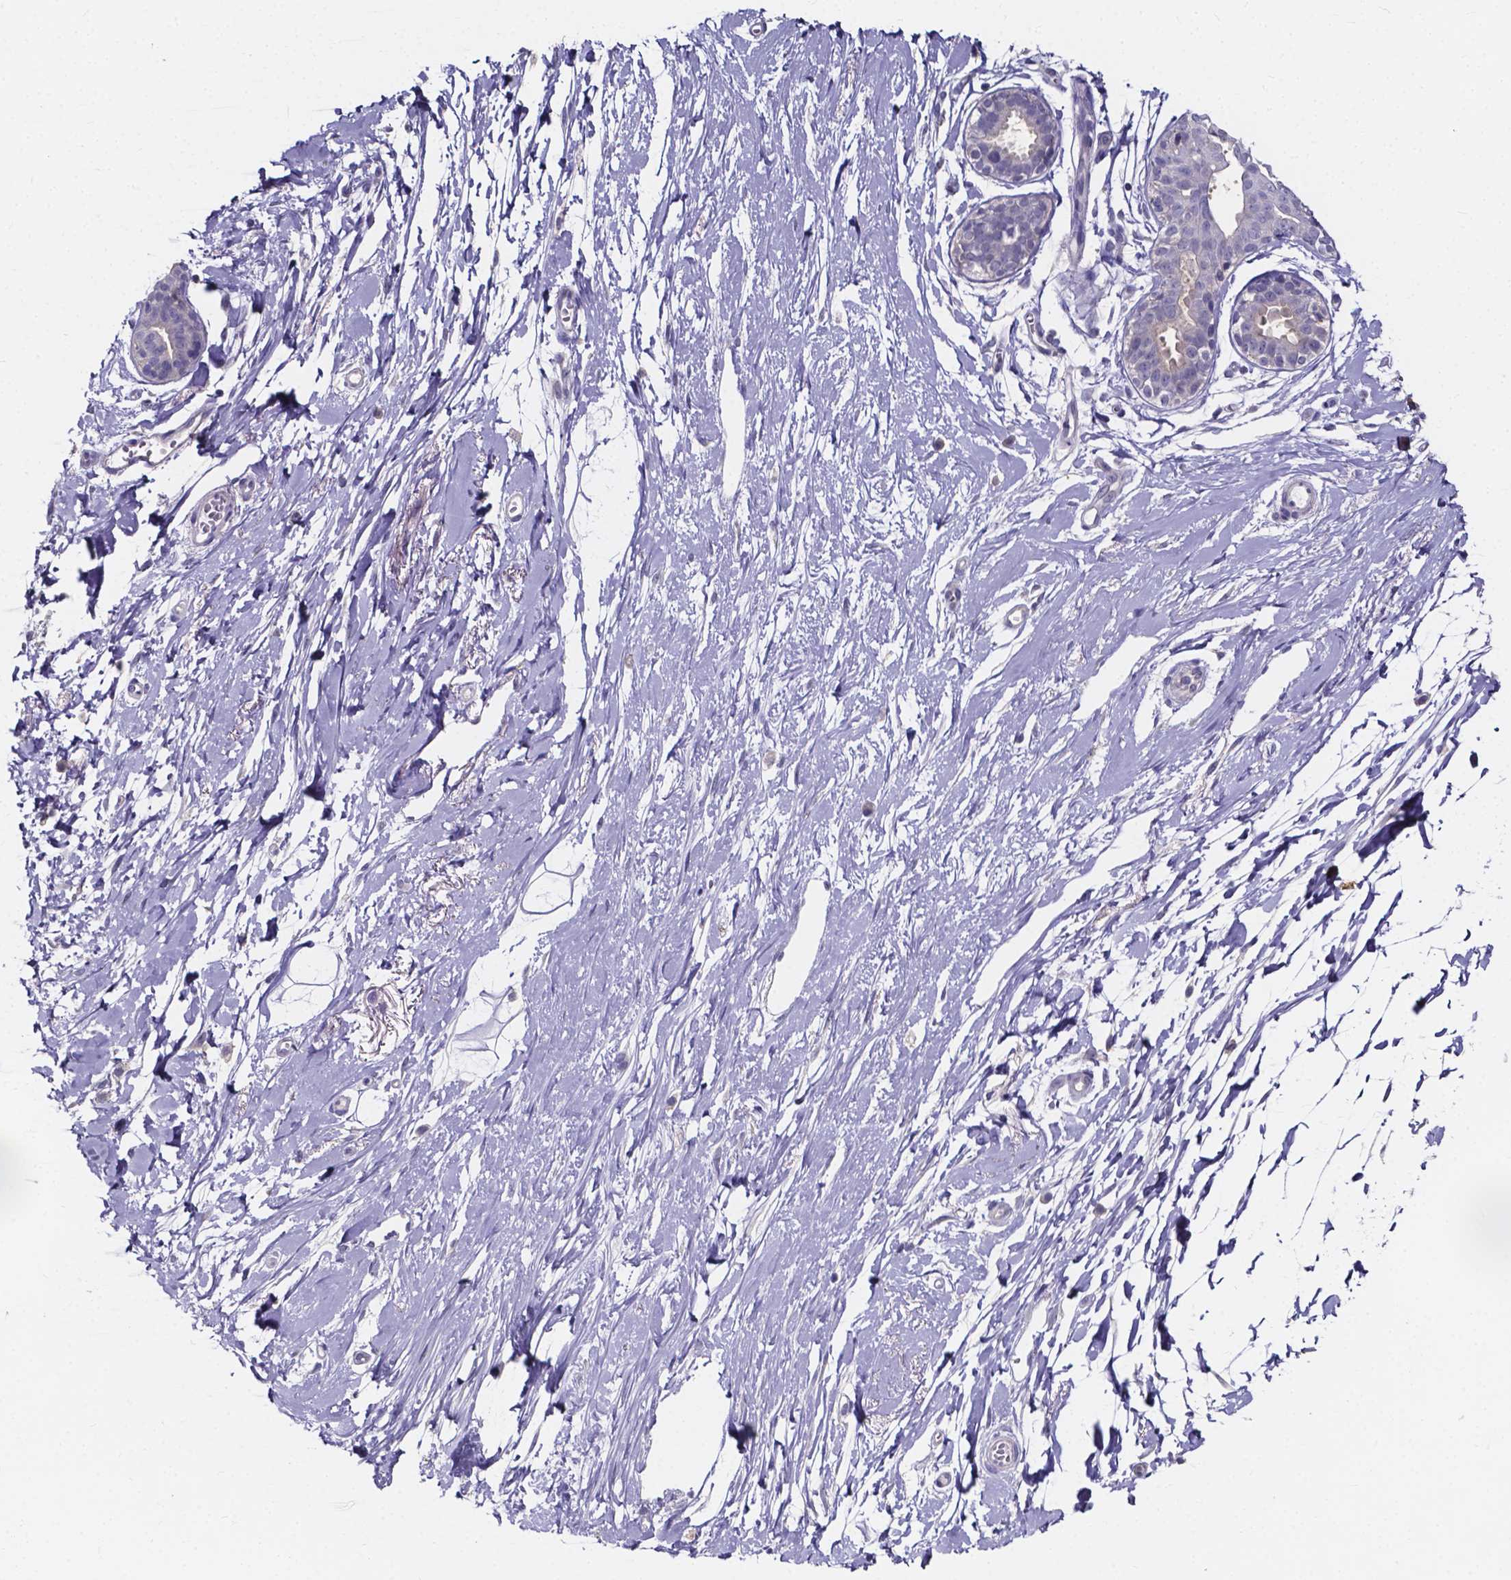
{"staining": {"intensity": "negative", "quantity": "none", "location": "none"}, "tissue": "breast", "cell_type": "Adipocytes", "image_type": "normal", "snomed": [{"axis": "morphology", "description": "Normal tissue, NOS"}, {"axis": "topography", "description": "Breast"}], "caption": "Breast stained for a protein using IHC reveals no expression adipocytes.", "gene": "SPOCD1", "patient": {"sex": "female", "age": 49}}